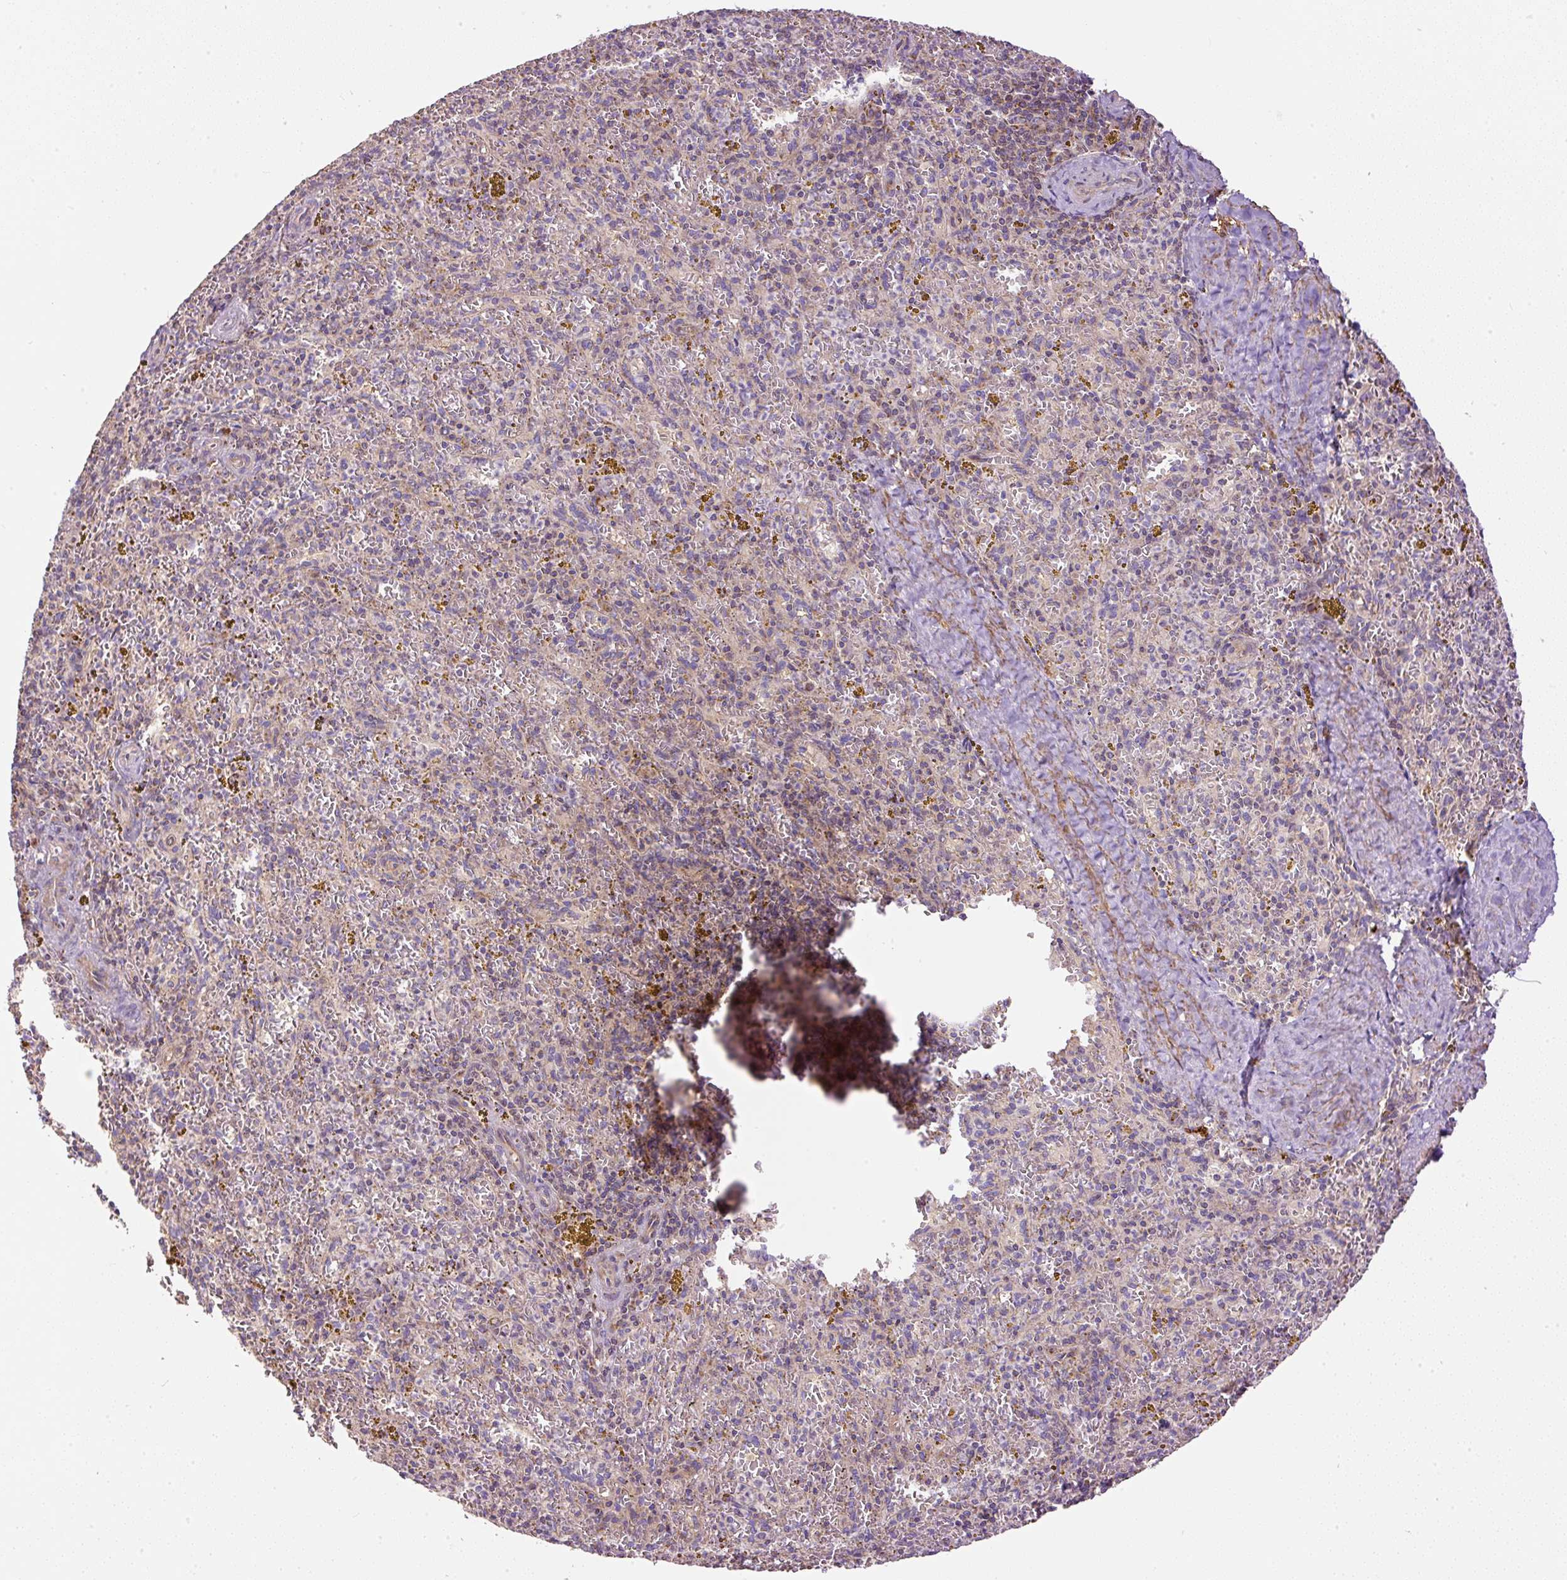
{"staining": {"intensity": "negative", "quantity": "none", "location": "none"}, "tissue": "spleen", "cell_type": "Cells in red pulp", "image_type": "normal", "snomed": [{"axis": "morphology", "description": "Normal tissue, NOS"}, {"axis": "topography", "description": "Spleen"}], "caption": "Immunohistochemistry (IHC) of normal human spleen shows no positivity in cells in red pulp.", "gene": "NDUFAF2", "patient": {"sex": "male", "age": 57}}